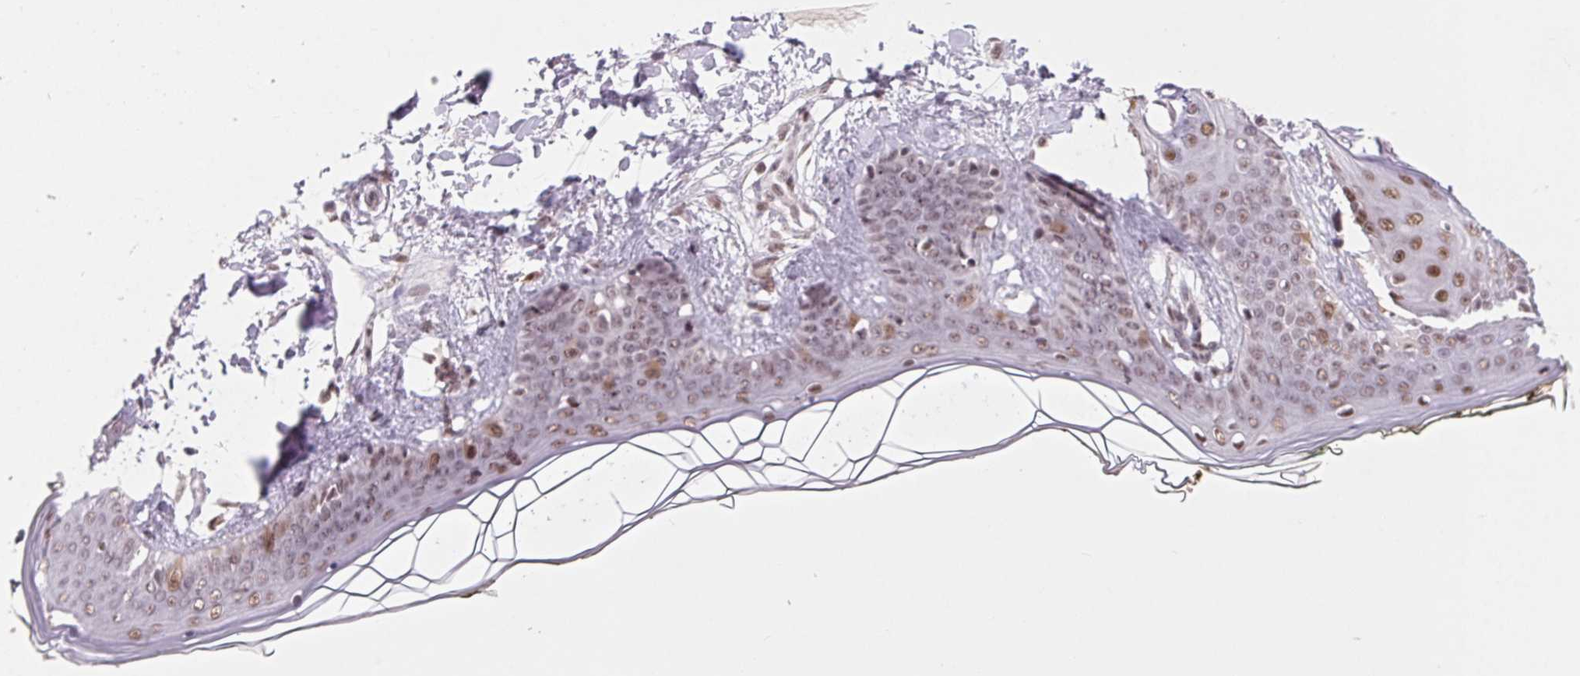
{"staining": {"intensity": "moderate", "quantity": ">75%", "location": "nuclear"}, "tissue": "skin", "cell_type": "Fibroblasts", "image_type": "normal", "snomed": [{"axis": "morphology", "description": "Normal tissue, NOS"}, {"axis": "topography", "description": "Skin"}], "caption": "Protein expression analysis of unremarkable human skin reveals moderate nuclear staining in about >75% of fibroblasts. (brown staining indicates protein expression, while blue staining denotes nuclei).", "gene": "CD2BP2", "patient": {"sex": "female", "age": 34}}